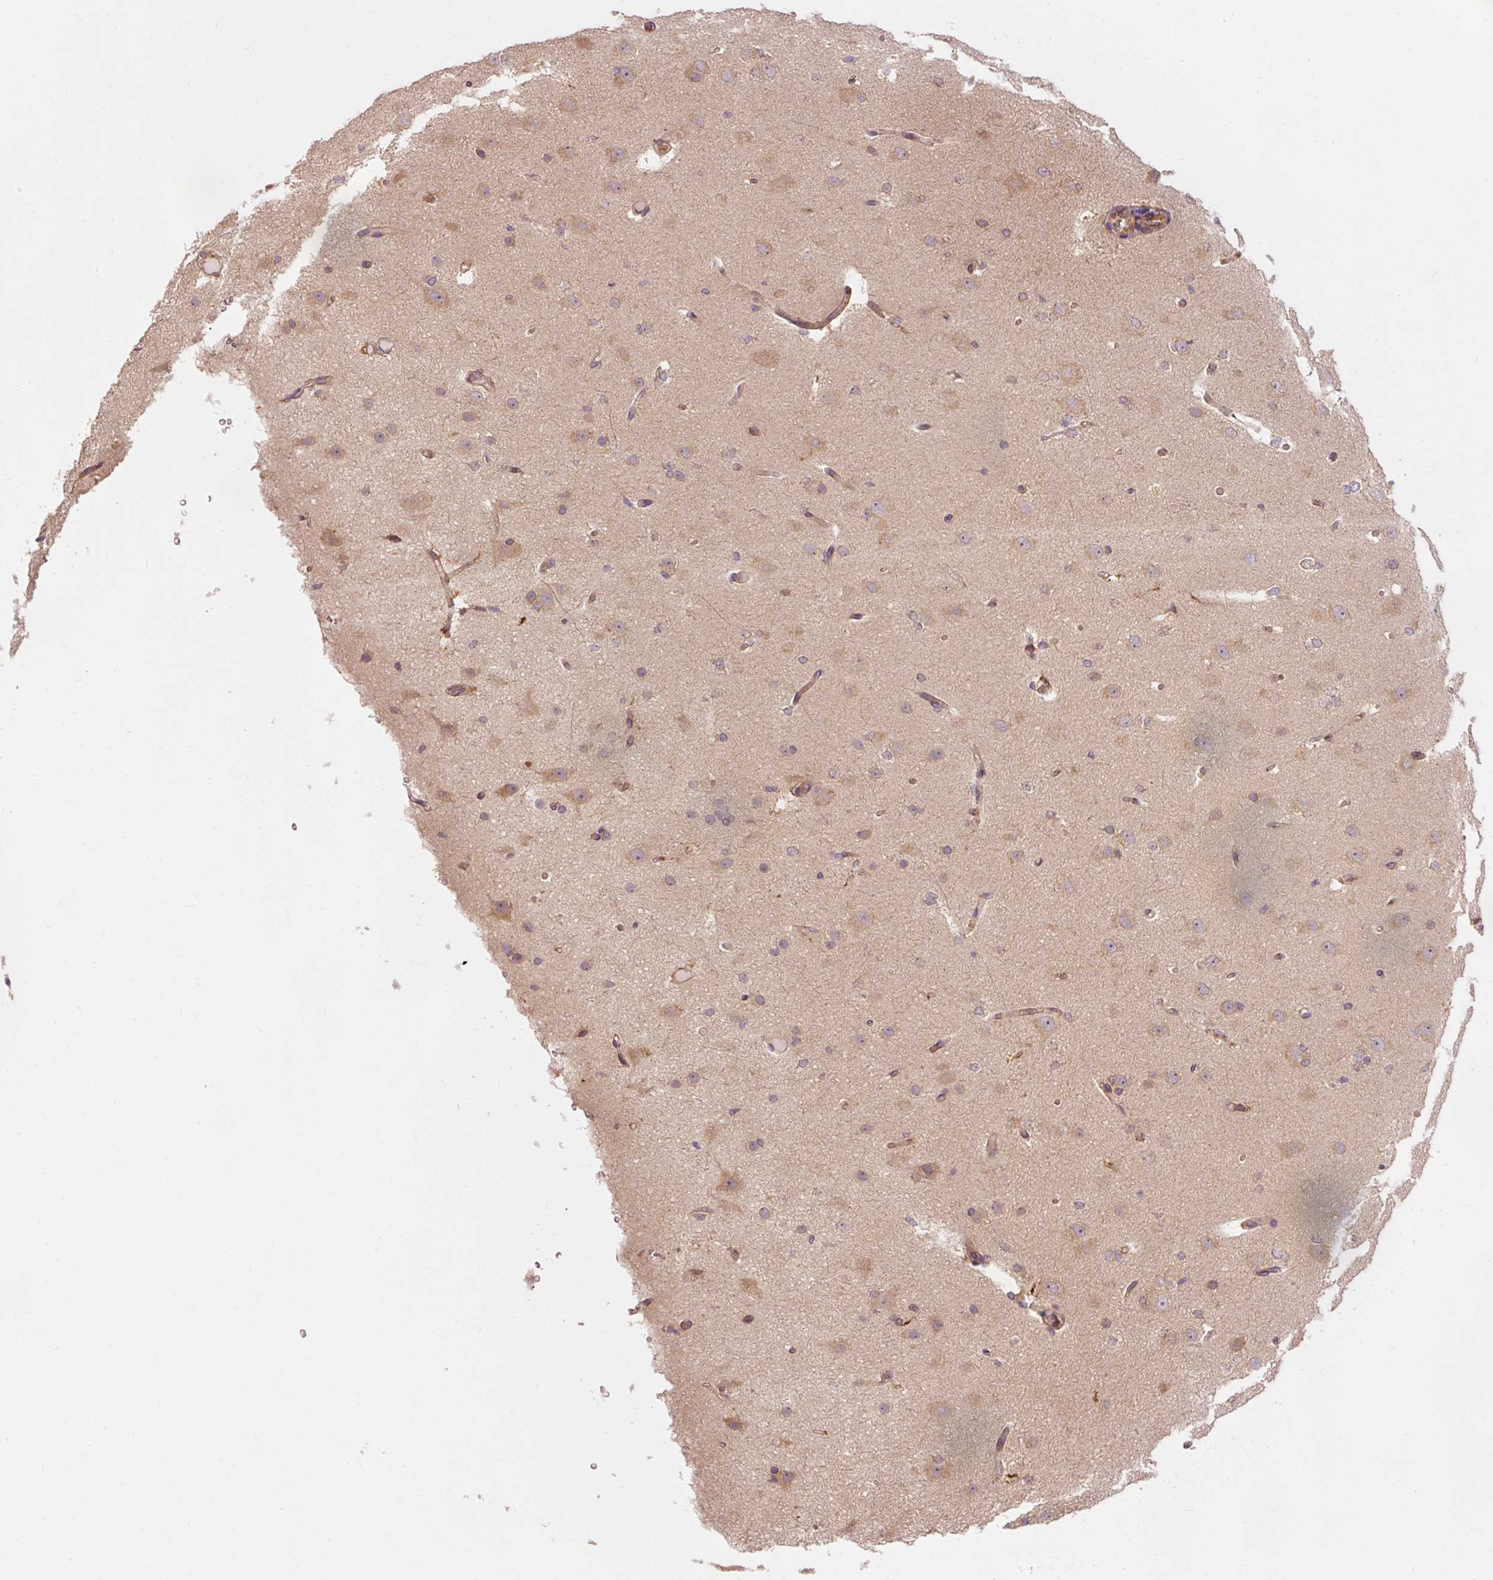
{"staining": {"intensity": "weak", "quantity": ">75%", "location": "cytoplasmic/membranous"}, "tissue": "cerebral cortex", "cell_type": "Endothelial cells", "image_type": "normal", "snomed": [{"axis": "morphology", "description": "Normal tissue, NOS"}, {"axis": "morphology", "description": "Inflammation, NOS"}, {"axis": "topography", "description": "Cerebral cortex"}], "caption": "Endothelial cells exhibit low levels of weak cytoplasmic/membranous expression in approximately >75% of cells in unremarkable cerebral cortex. Using DAB (3,3'-diaminobenzidine) (brown) and hematoxylin (blue) stains, captured at high magnification using brightfield microscopy.", "gene": "PDAP1", "patient": {"sex": "male", "age": 6}}